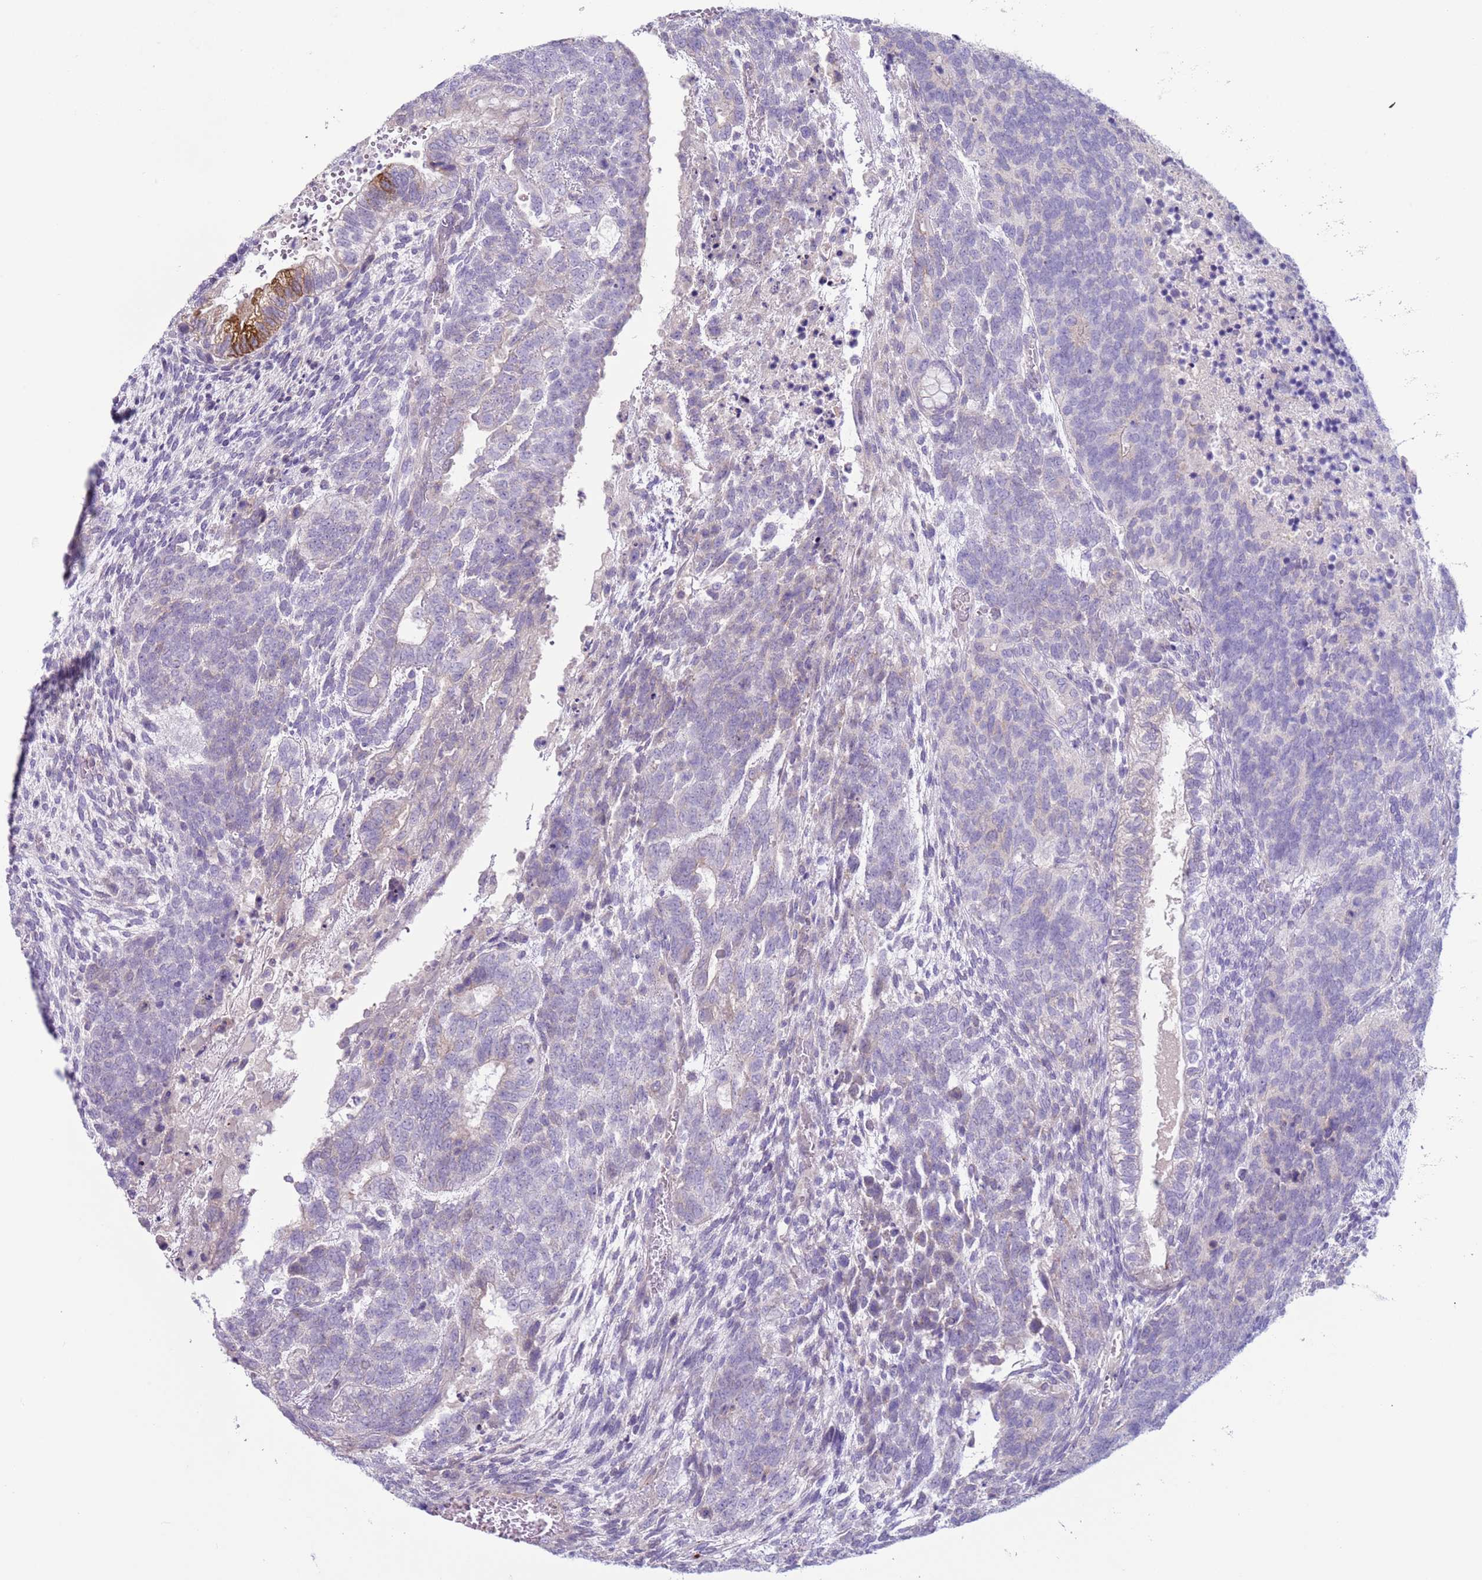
{"staining": {"intensity": "negative", "quantity": "none", "location": "none"}, "tissue": "testis cancer", "cell_type": "Tumor cells", "image_type": "cancer", "snomed": [{"axis": "morphology", "description": "Carcinoma, Embryonal, NOS"}, {"axis": "topography", "description": "Testis"}], "caption": "The image demonstrates no significant positivity in tumor cells of testis embryonal carcinoma.", "gene": "NPAP1", "patient": {"sex": "male", "age": 23}}